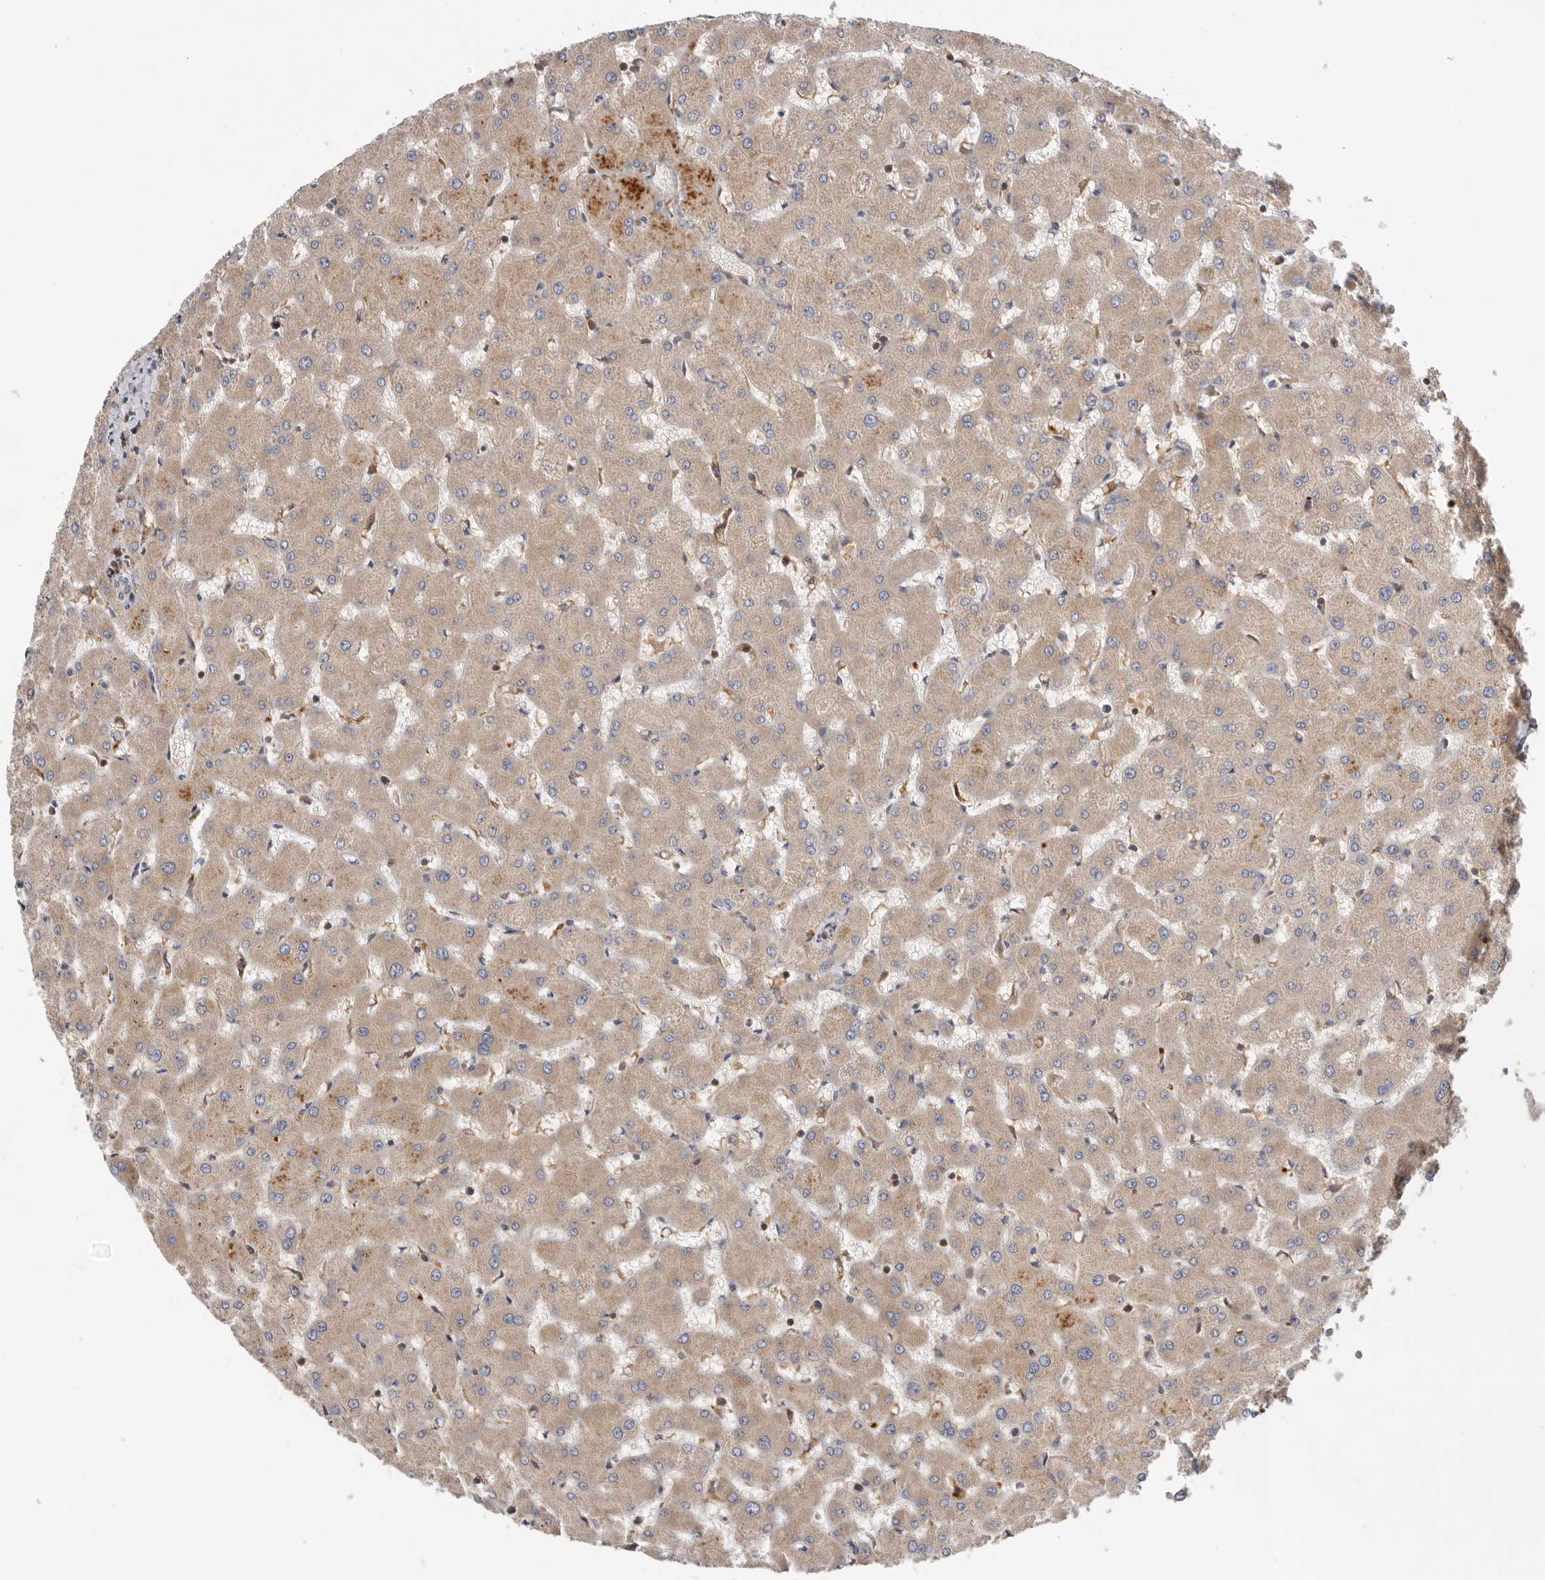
{"staining": {"intensity": "weak", "quantity": "<25%", "location": "cytoplasmic/membranous"}, "tissue": "liver", "cell_type": "Cholangiocytes", "image_type": "normal", "snomed": [{"axis": "morphology", "description": "Normal tissue, NOS"}, {"axis": "topography", "description": "Liver"}], "caption": "Immunohistochemistry (IHC) photomicrograph of unremarkable liver: liver stained with DAB (3,3'-diaminobenzidine) exhibits no significant protein staining in cholangiocytes.", "gene": "RNF213", "patient": {"sex": "female", "age": 63}}